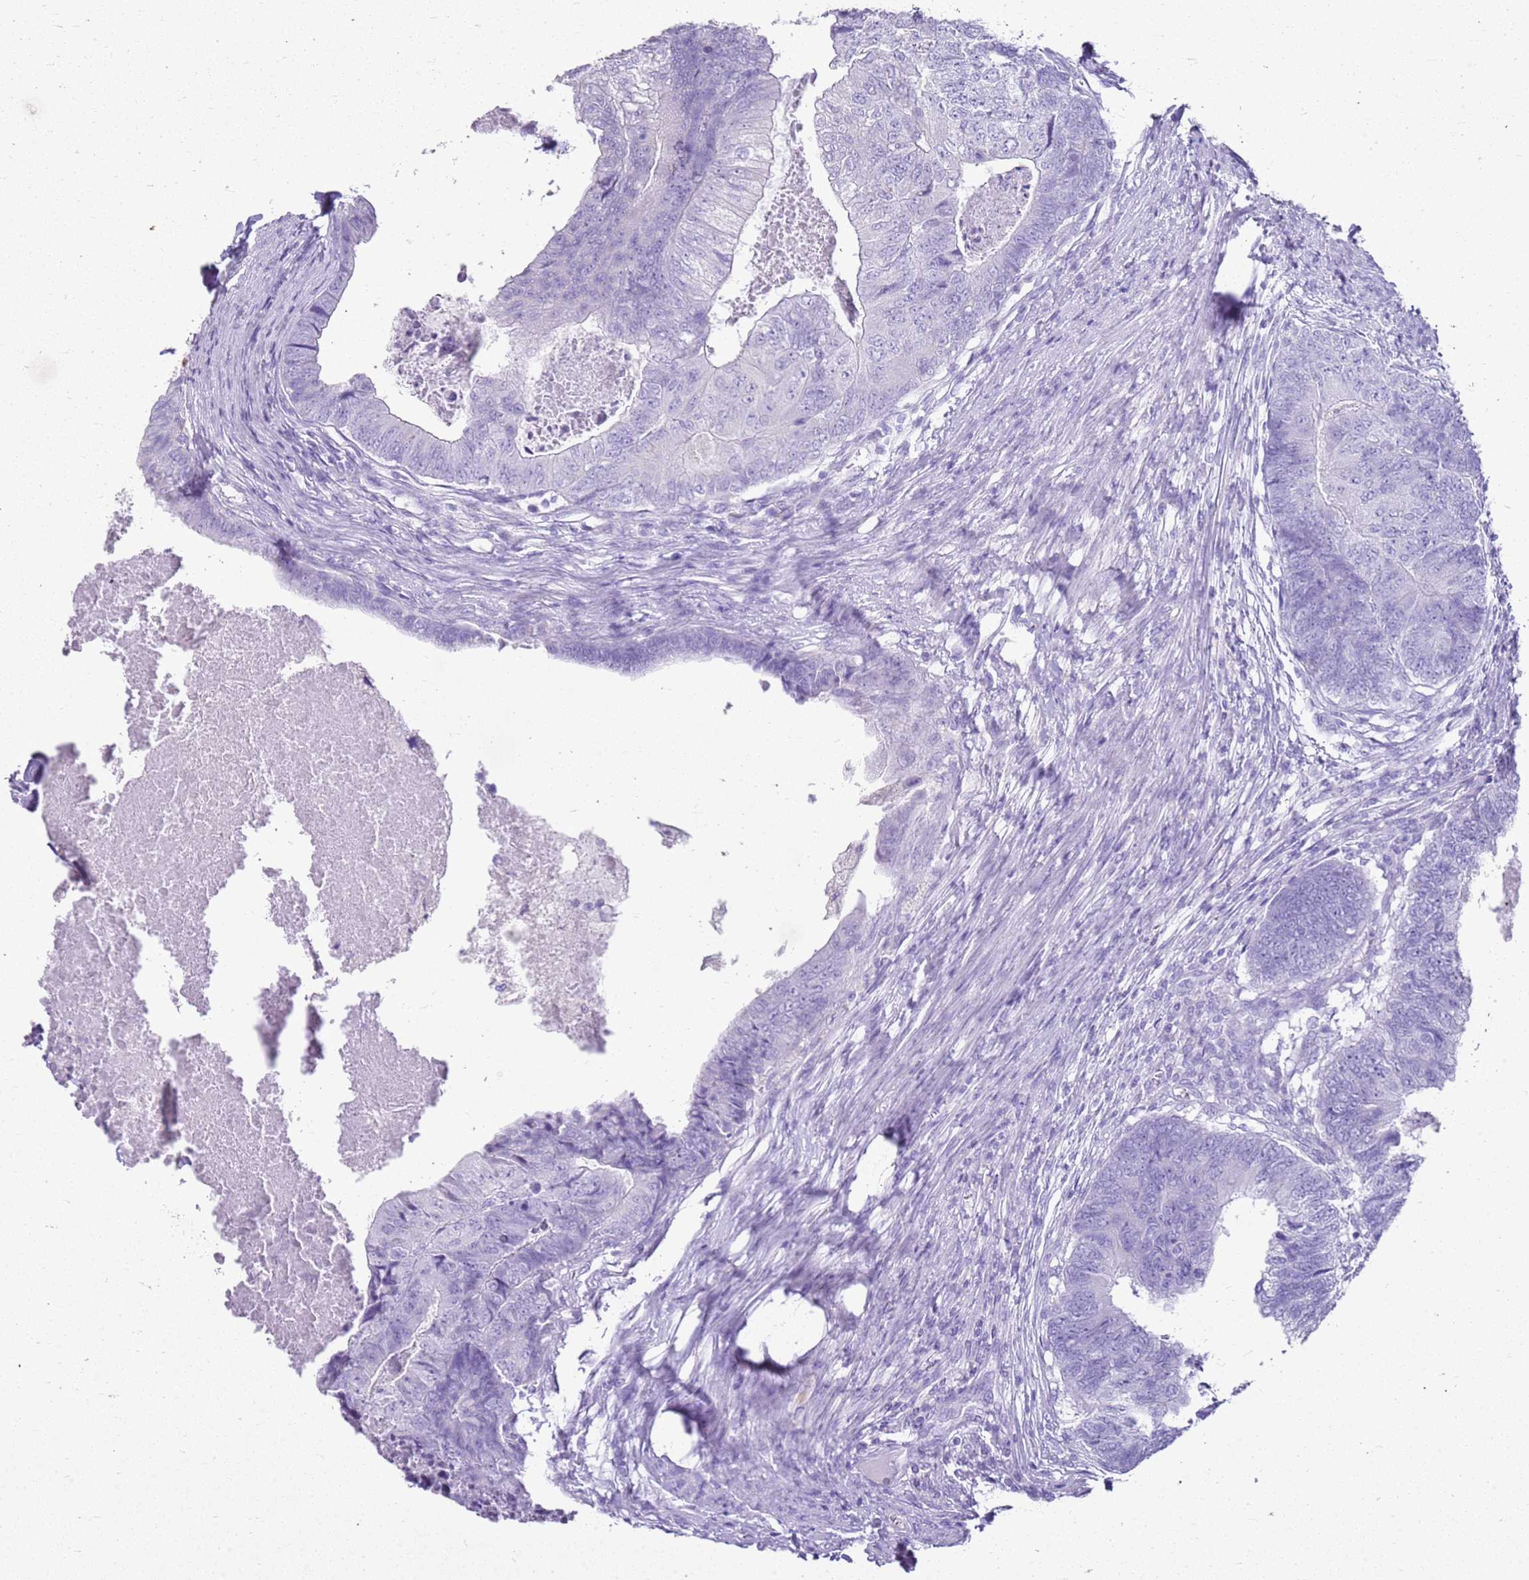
{"staining": {"intensity": "negative", "quantity": "none", "location": "none"}, "tissue": "colorectal cancer", "cell_type": "Tumor cells", "image_type": "cancer", "snomed": [{"axis": "morphology", "description": "Adenocarcinoma, NOS"}, {"axis": "topography", "description": "Colon"}], "caption": "Immunohistochemistry of colorectal adenocarcinoma shows no staining in tumor cells.", "gene": "CA8", "patient": {"sex": "female", "age": 67}}